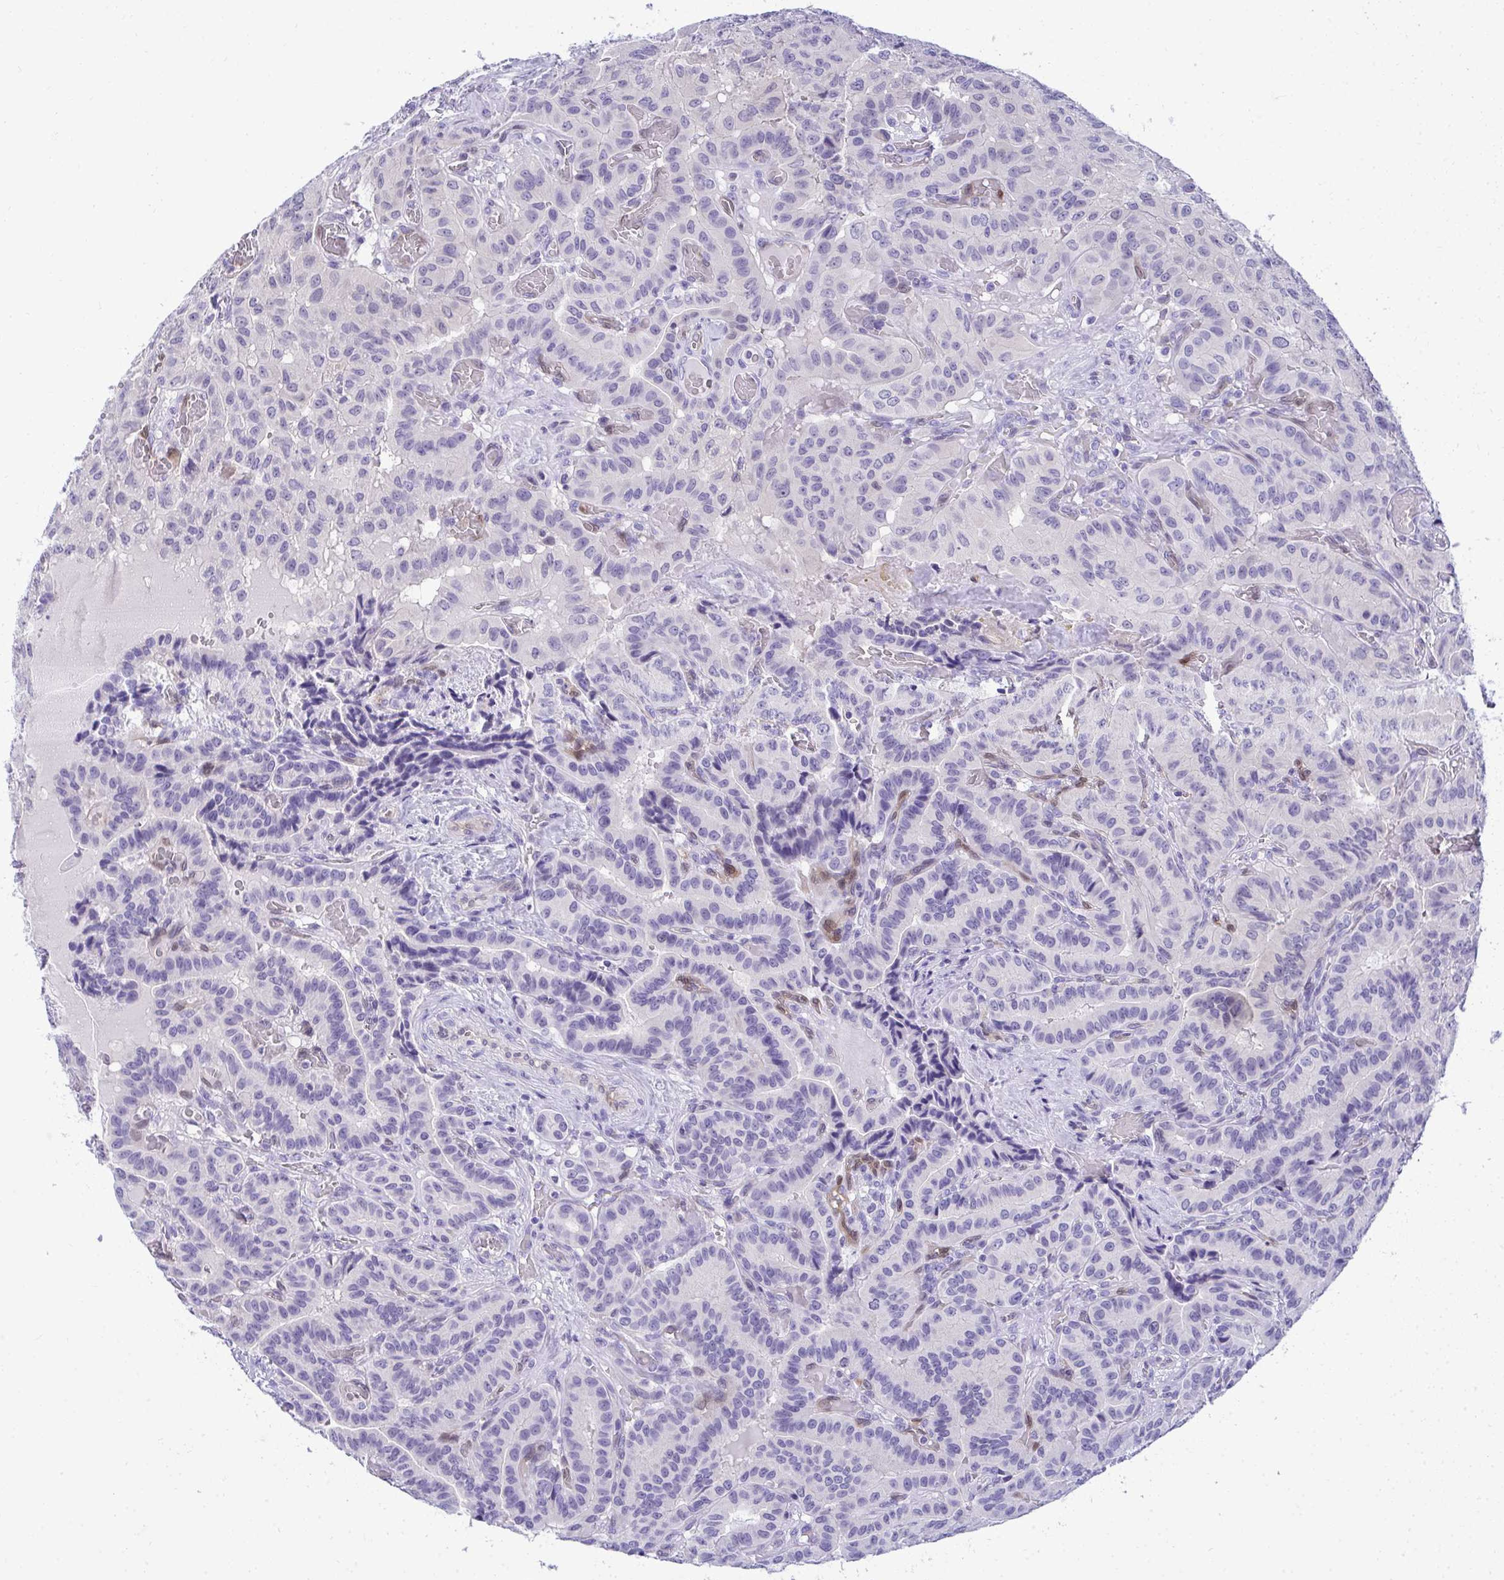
{"staining": {"intensity": "negative", "quantity": "none", "location": "none"}, "tissue": "thyroid cancer", "cell_type": "Tumor cells", "image_type": "cancer", "snomed": [{"axis": "morphology", "description": "Papillary adenocarcinoma, NOS"}, {"axis": "morphology", "description": "Papillary adenoma metastatic"}, {"axis": "topography", "description": "Thyroid gland"}], "caption": "Human papillary adenoma metastatic (thyroid) stained for a protein using IHC exhibits no positivity in tumor cells.", "gene": "PGM2L1", "patient": {"sex": "male", "age": 87}}